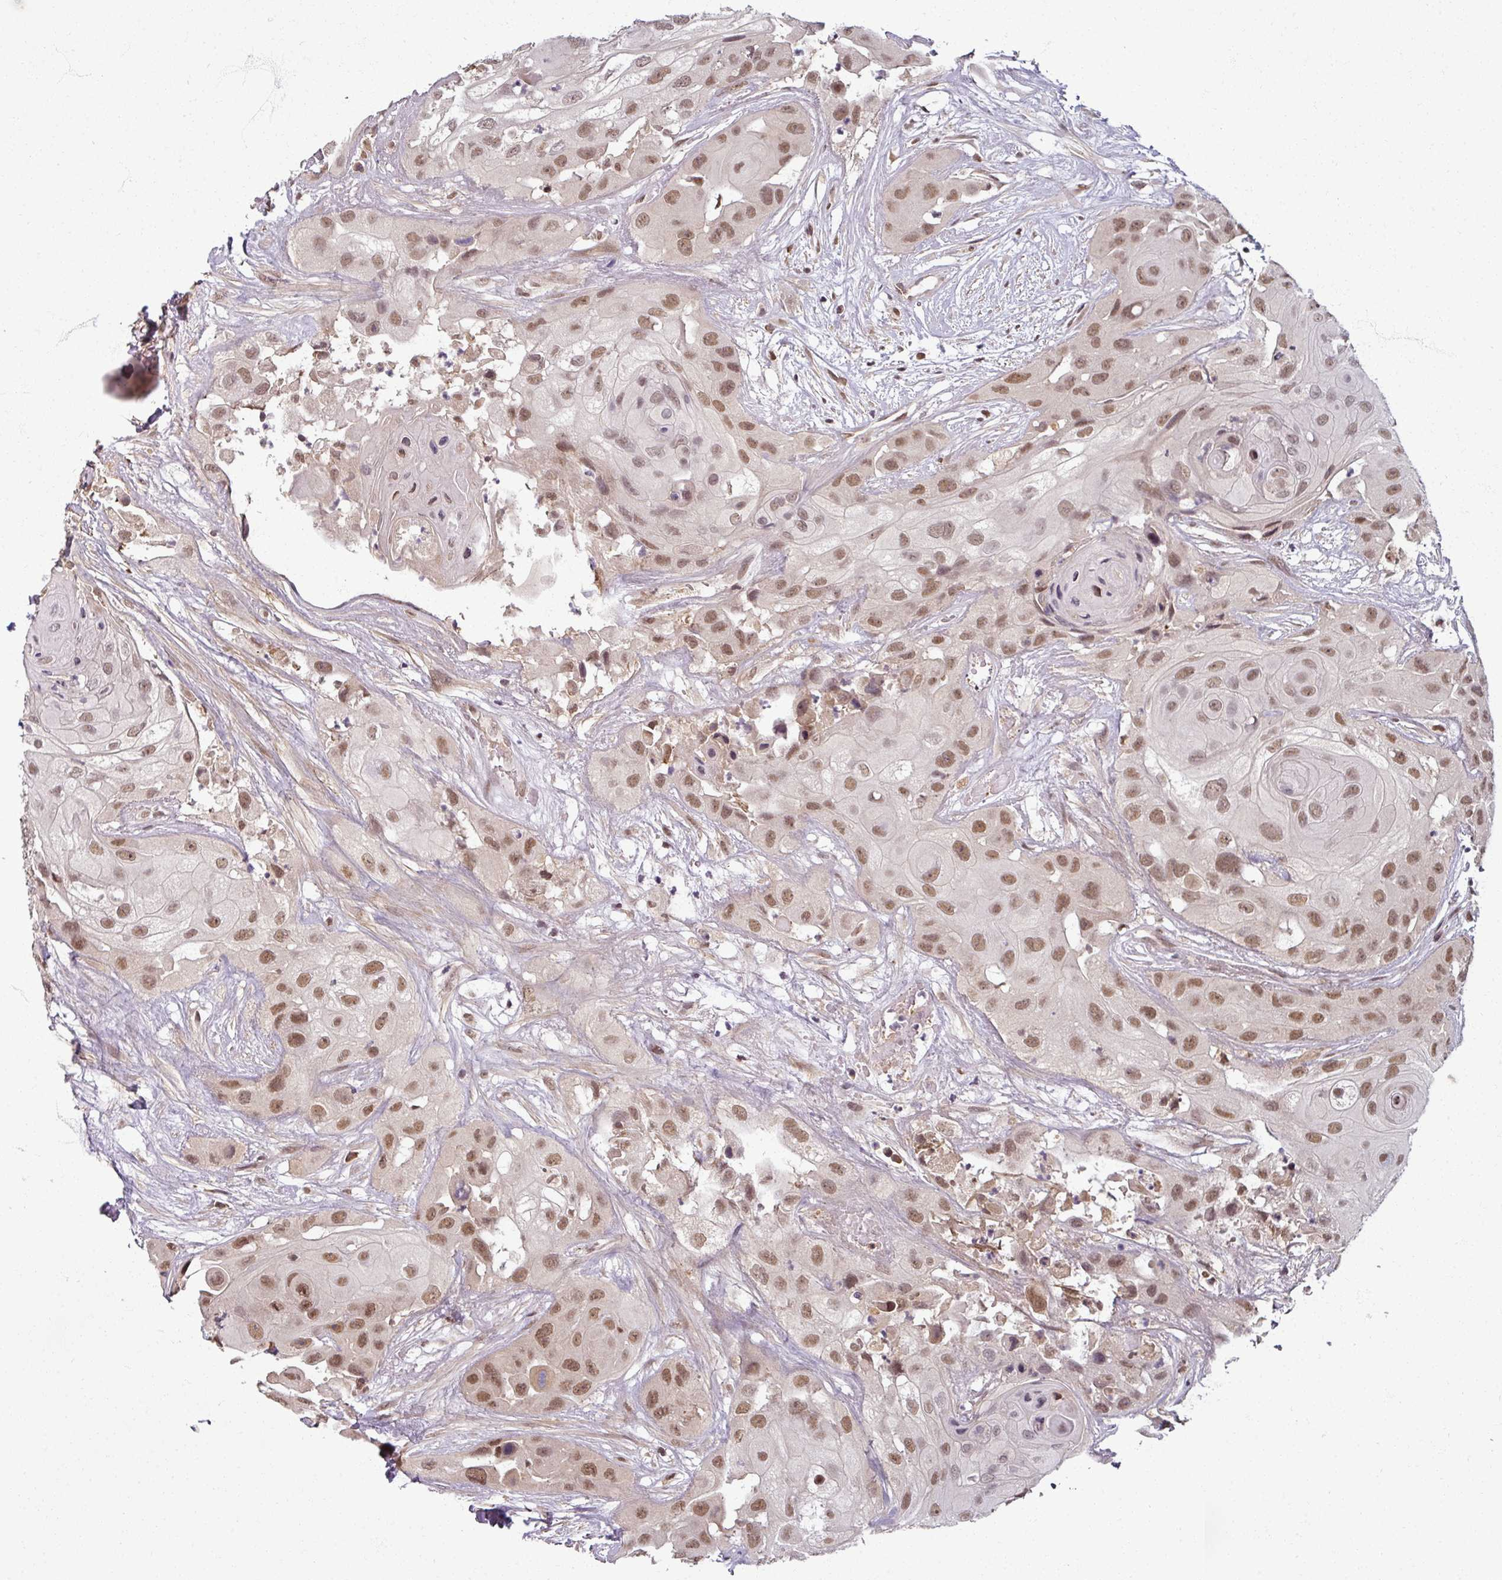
{"staining": {"intensity": "moderate", "quantity": ">75%", "location": "nuclear"}, "tissue": "head and neck cancer", "cell_type": "Tumor cells", "image_type": "cancer", "snomed": [{"axis": "morphology", "description": "Squamous cell carcinoma, NOS"}, {"axis": "topography", "description": "Head-Neck"}], "caption": "Tumor cells reveal moderate nuclear expression in about >75% of cells in head and neck squamous cell carcinoma.", "gene": "POLR2G", "patient": {"sex": "male", "age": 83}}